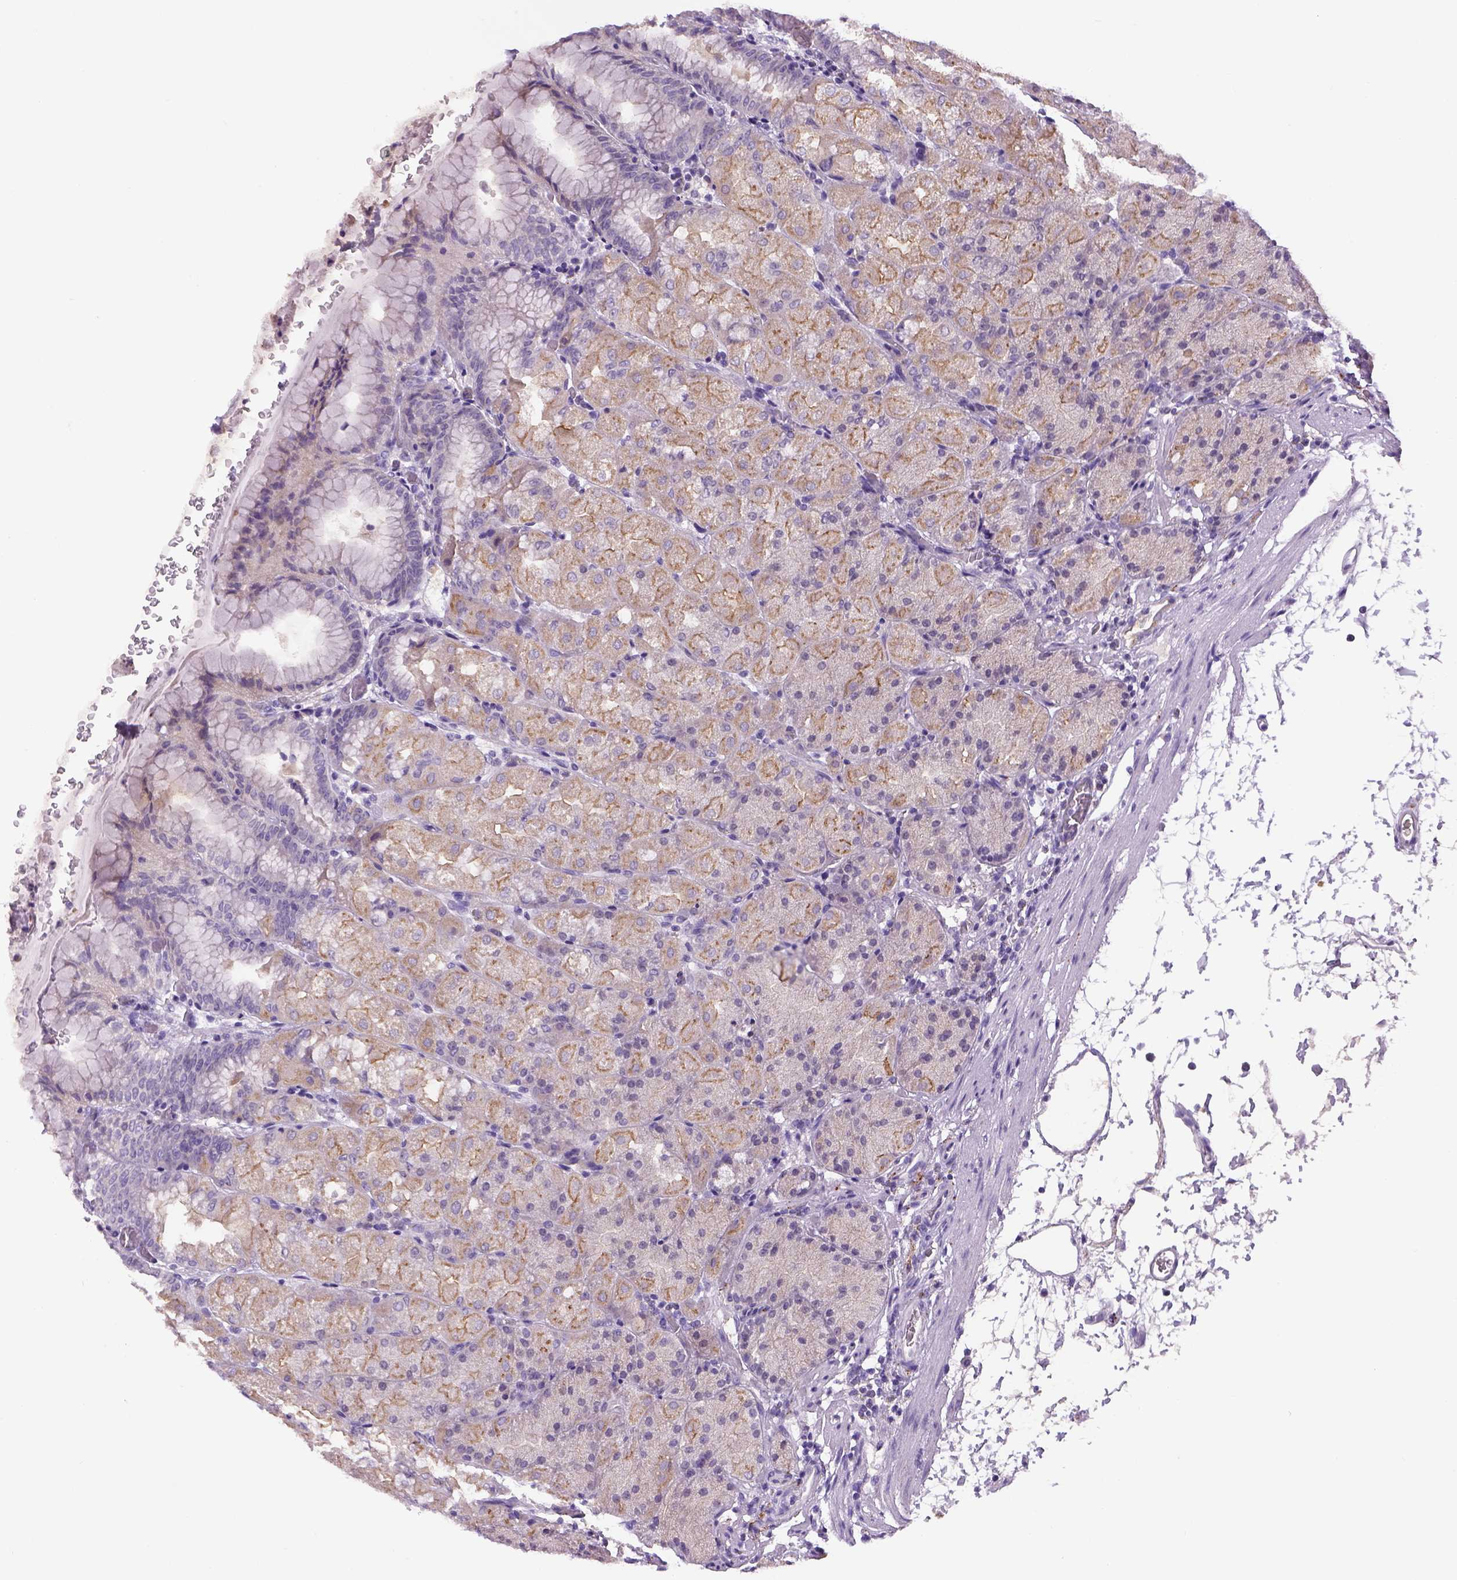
{"staining": {"intensity": "weak", "quantity": "<25%", "location": "cytoplasmic/membranous"}, "tissue": "stomach", "cell_type": "Glandular cells", "image_type": "normal", "snomed": [{"axis": "morphology", "description": "Normal tissue, NOS"}, {"axis": "topography", "description": "Stomach, upper"}, {"axis": "topography", "description": "Stomach"}, {"axis": "topography", "description": "Stomach, lower"}], "caption": "Unremarkable stomach was stained to show a protein in brown. There is no significant expression in glandular cells. (Immunohistochemistry (ihc), brightfield microscopy, high magnification).", "gene": "DBH", "patient": {"sex": "male", "age": 62}}